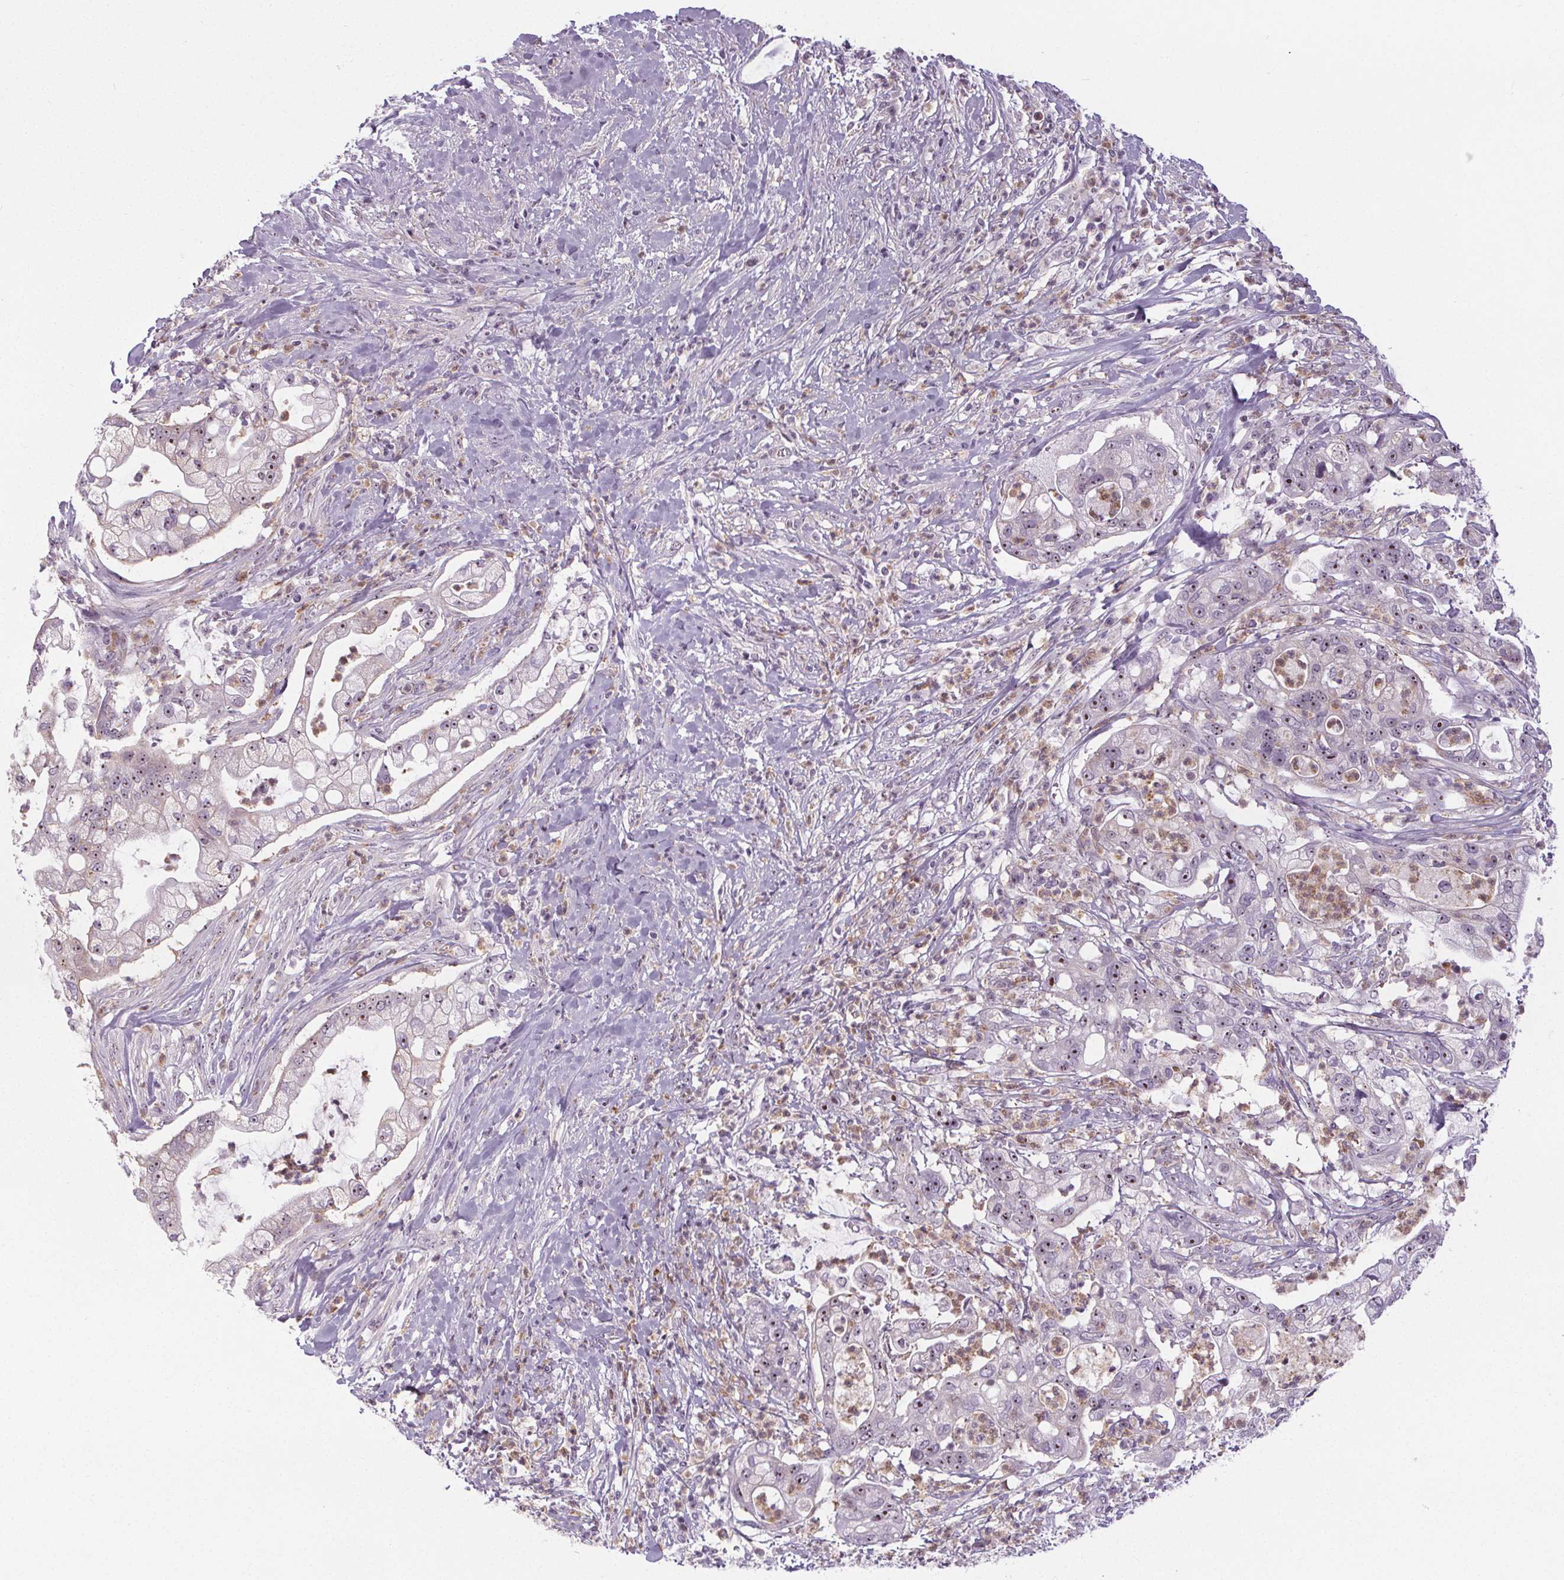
{"staining": {"intensity": "moderate", "quantity": "25%-75%", "location": "nuclear"}, "tissue": "pancreatic cancer", "cell_type": "Tumor cells", "image_type": "cancer", "snomed": [{"axis": "morphology", "description": "Adenocarcinoma, NOS"}, {"axis": "topography", "description": "Pancreas"}], "caption": "There is medium levels of moderate nuclear expression in tumor cells of pancreatic cancer, as demonstrated by immunohistochemical staining (brown color).", "gene": "NOLC1", "patient": {"sex": "female", "age": 69}}